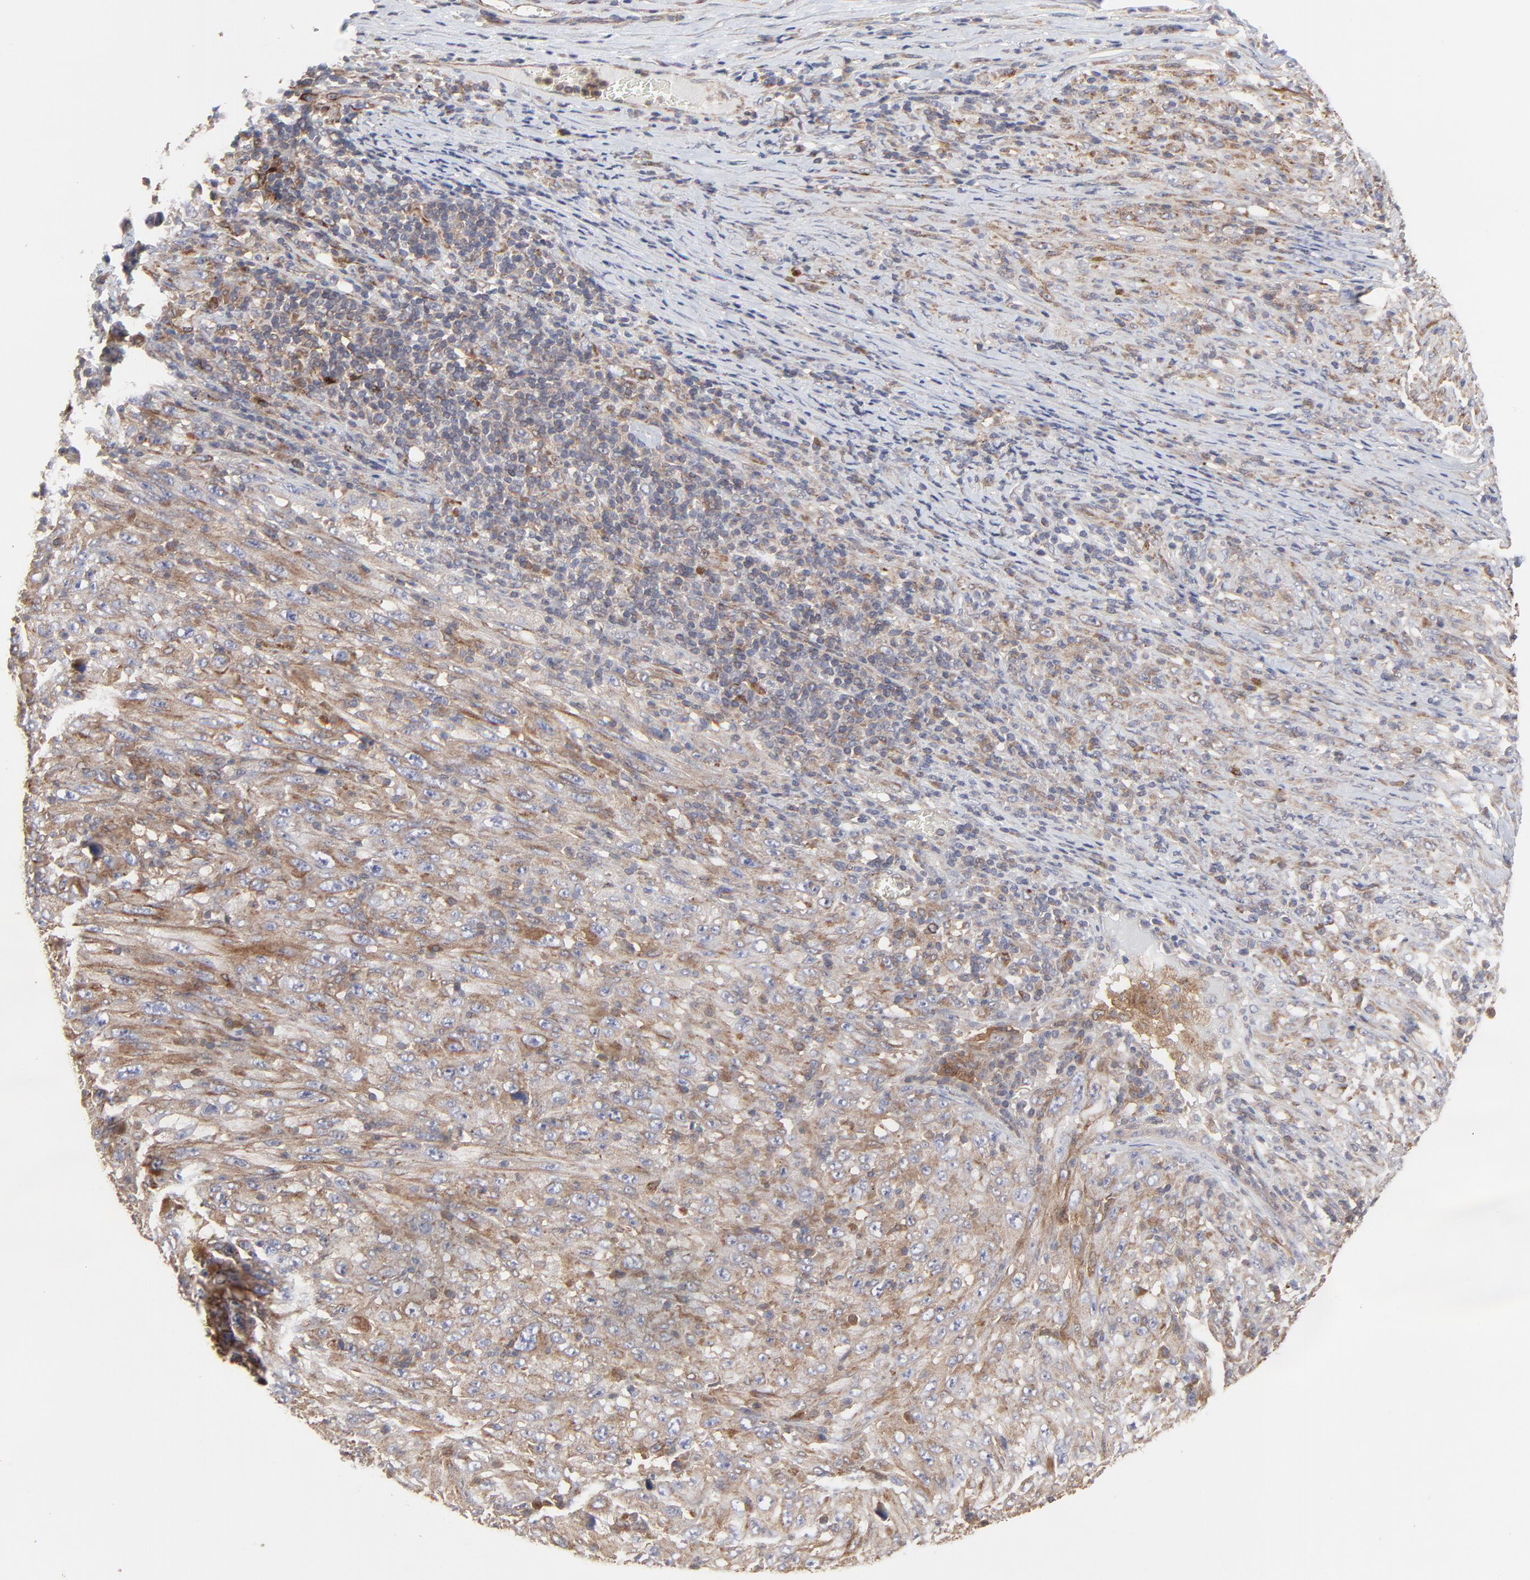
{"staining": {"intensity": "moderate", "quantity": ">75%", "location": "cytoplasmic/membranous"}, "tissue": "melanoma", "cell_type": "Tumor cells", "image_type": "cancer", "snomed": [{"axis": "morphology", "description": "Malignant melanoma, Metastatic site"}, {"axis": "topography", "description": "Skin"}], "caption": "Immunohistochemistry (IHC) (DAB) staining of melanoma demonstrates moderate cytoplasmic/membranous protein expression in about >75% of tumor cells.", "gene": "RAB9A", "patient": {"sex": "female", "age": 56}}